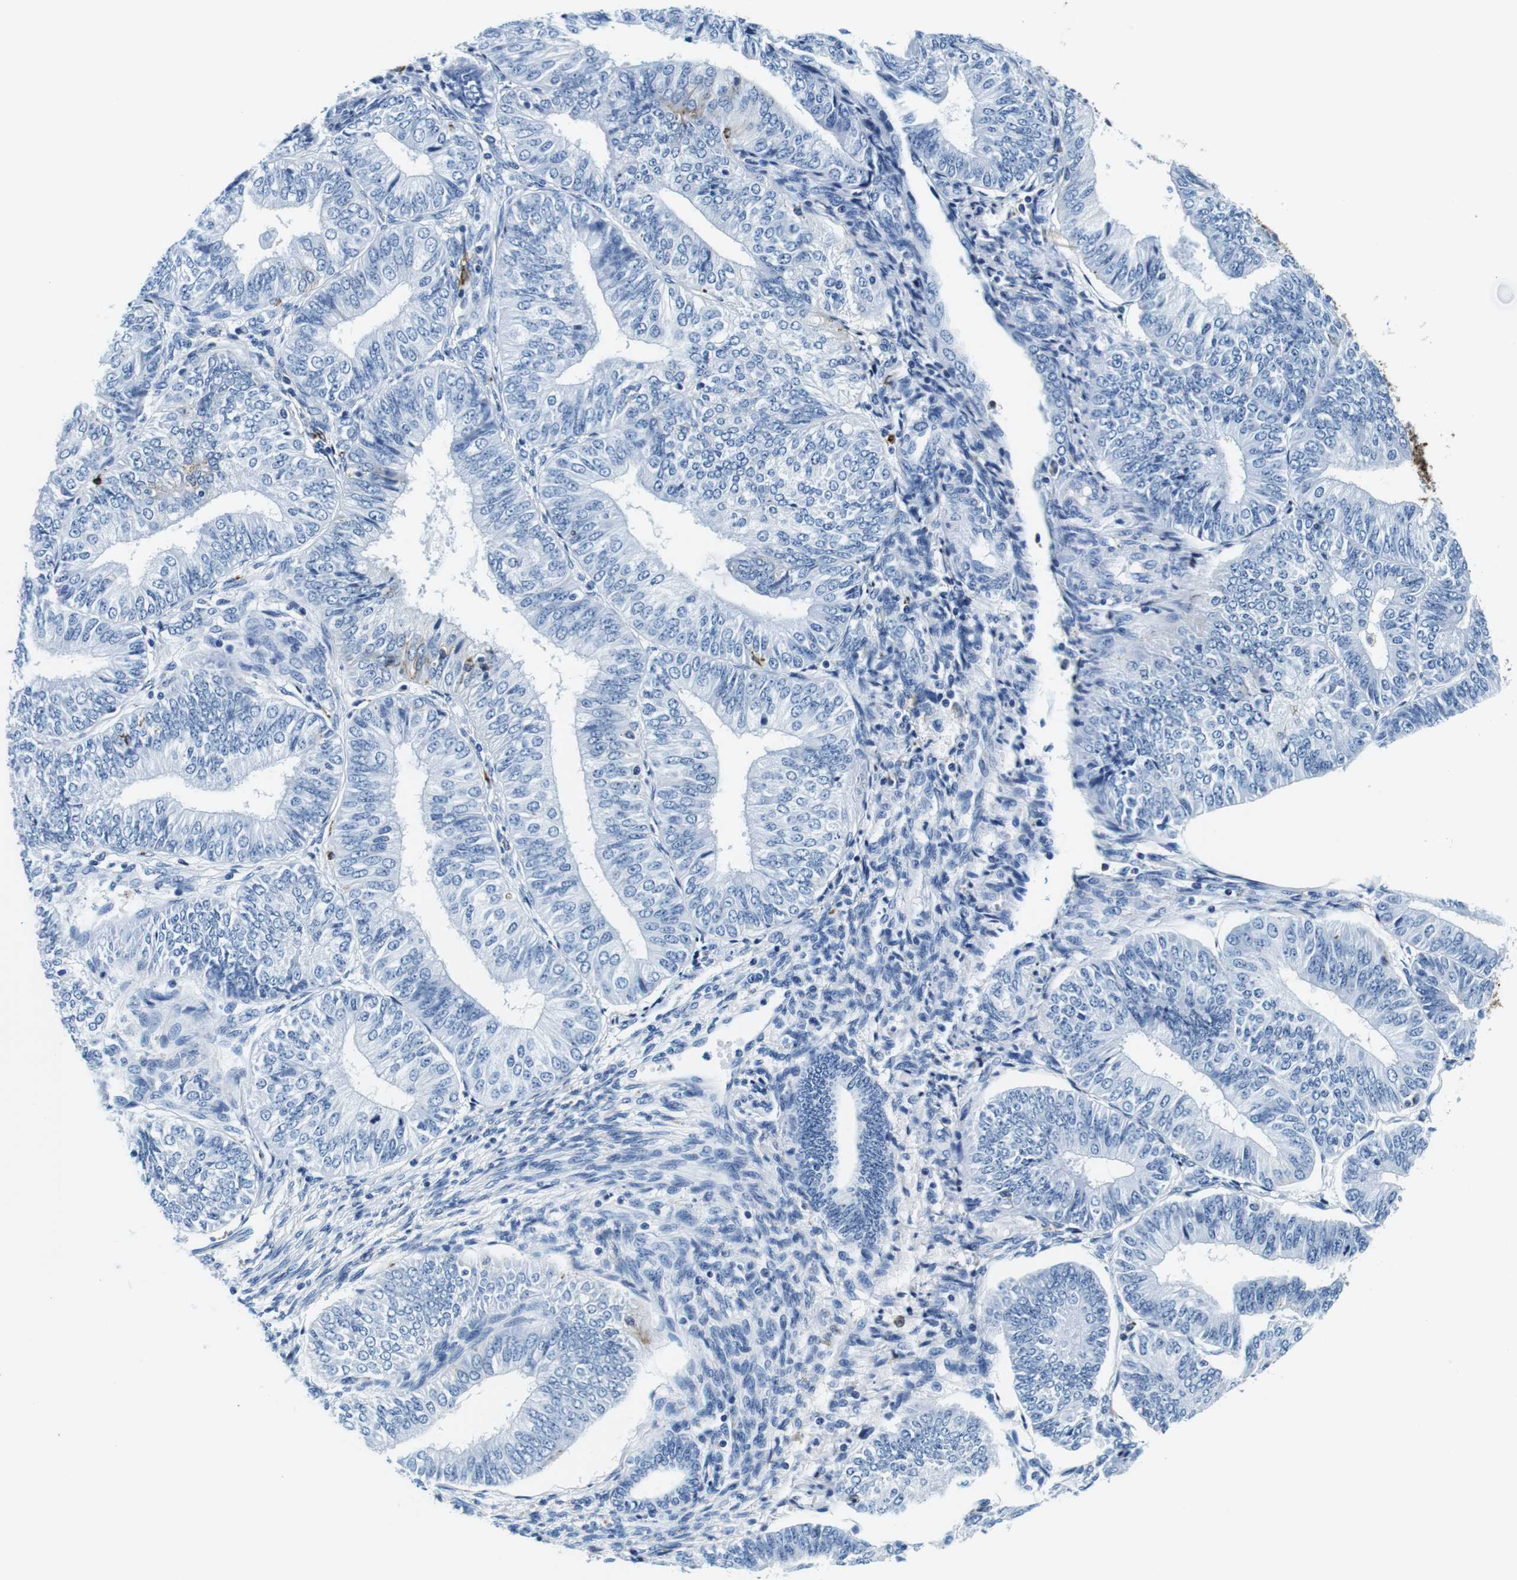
{"staining": {"intensity": "negative", "quantity": "none", "location": "none"}, "tissue": "endometrial cancer", "cell_type": "Tumor cells", "image_type": "cancer", "snomed": [{"axis": "morphology", "description": "Adenocarcinoma, NOS"}, {"axis": "topography", "description": "Endometrium"}], "caption": "Adenocarcinoma (endometrial) was stained to show a protein in brown. There is no significant staining in tumor cells. (DAB immunohistochemistry, high magnification).", "gene": "HLA-DRB1", "patient": {"sex": "female", "age": 58}}